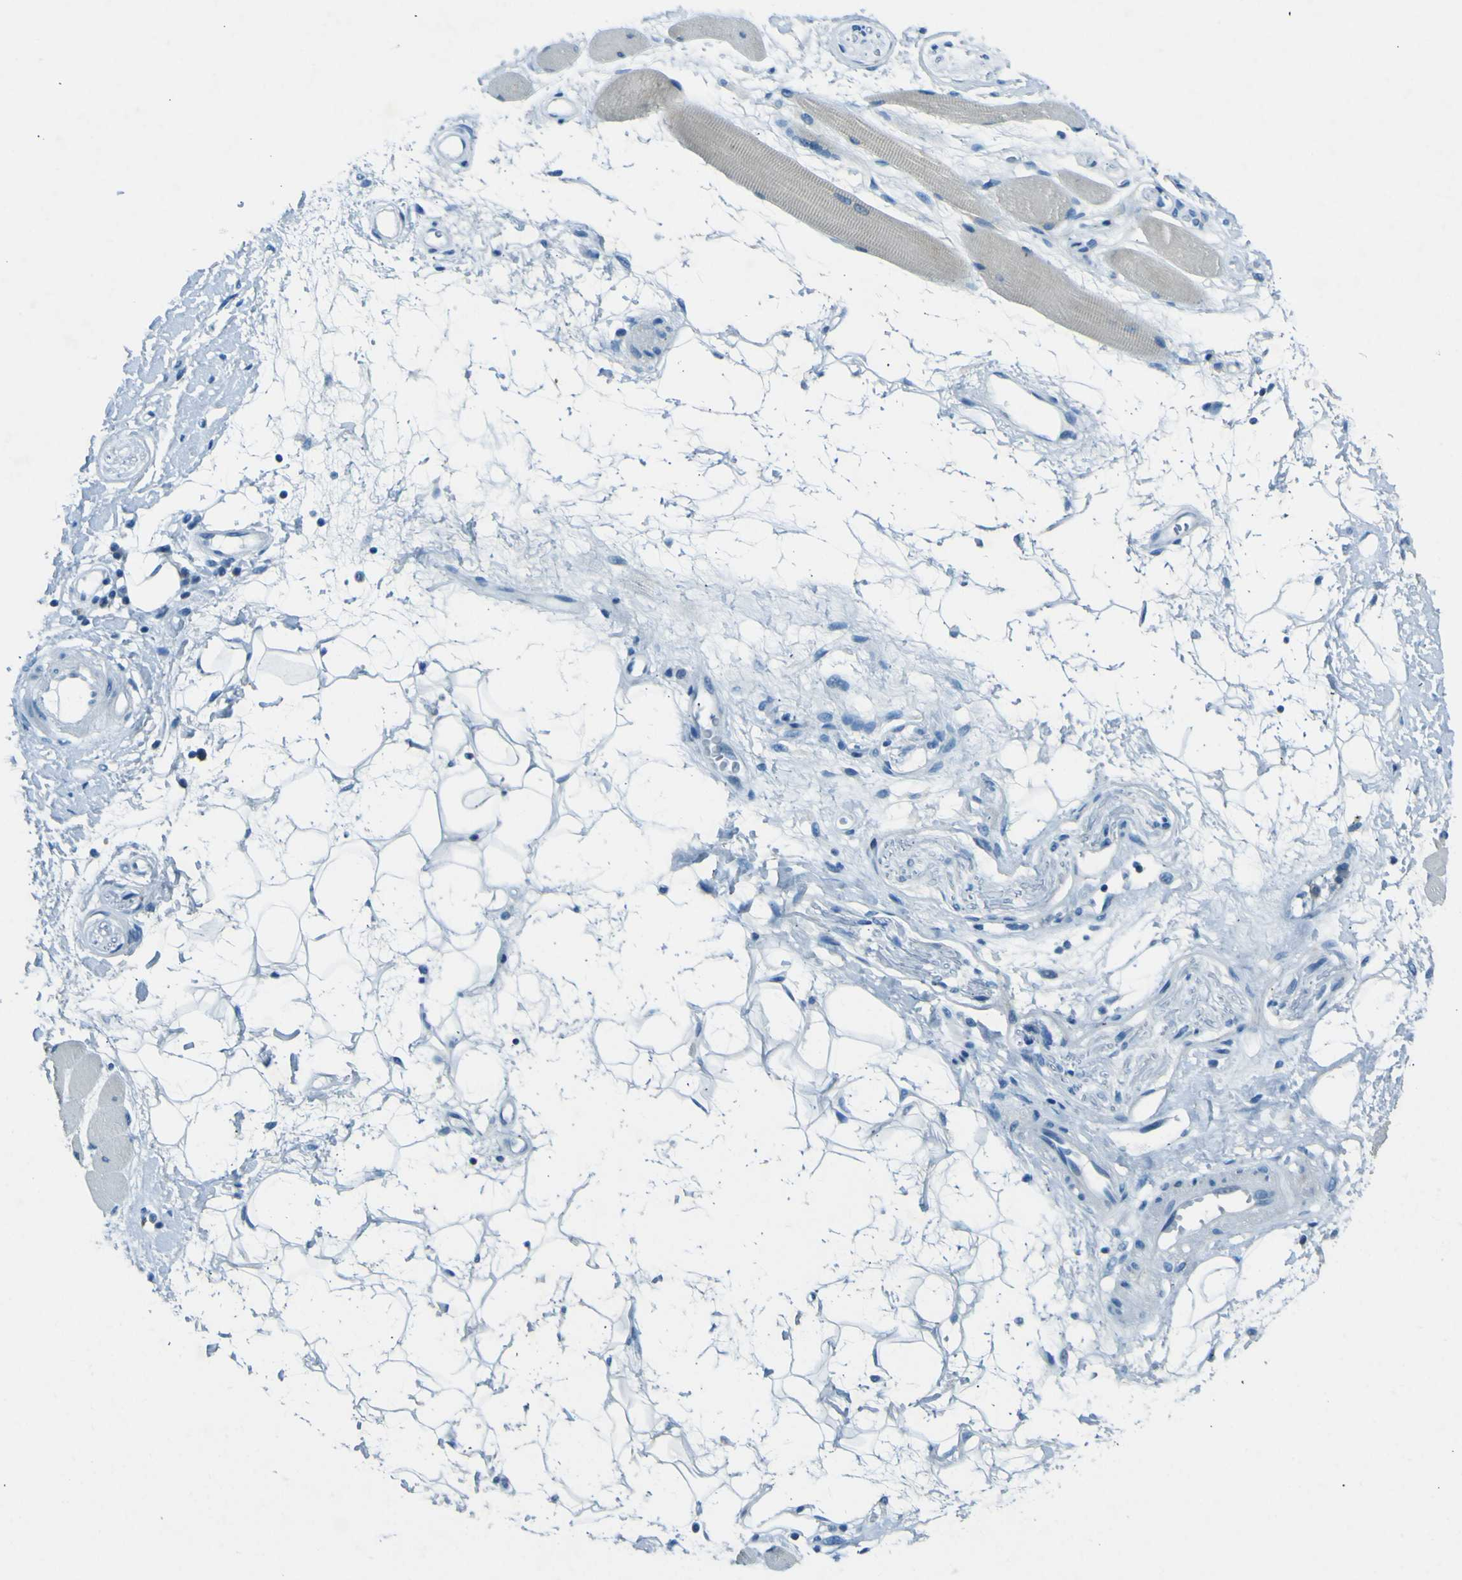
{"staining": {"intensity": "moderate", "quantity": "25%-75%", "location": "cytoplasmic/membranous"}, "tissue": "skeletal muscle", "cell_type": "Myocytes", "image_type": "normal", "snomed": [{"axis": "morphology", "description": "Normal tissue, NOS"}, {"axis": "topography", "description": "Skeletal muscle"}, {"axis": "topography", "description": "Peripheral nerve tissue"}], "caption": "A brown stain highlights moderate cytoplasmic/membranous expression of a protein in myocytes of benign human skeletal muscle. (Brightfield microscopy of DAB IHC at high magnification).", "gene": "SORCS1", "patient": {"sex": "female", "age": 84}}